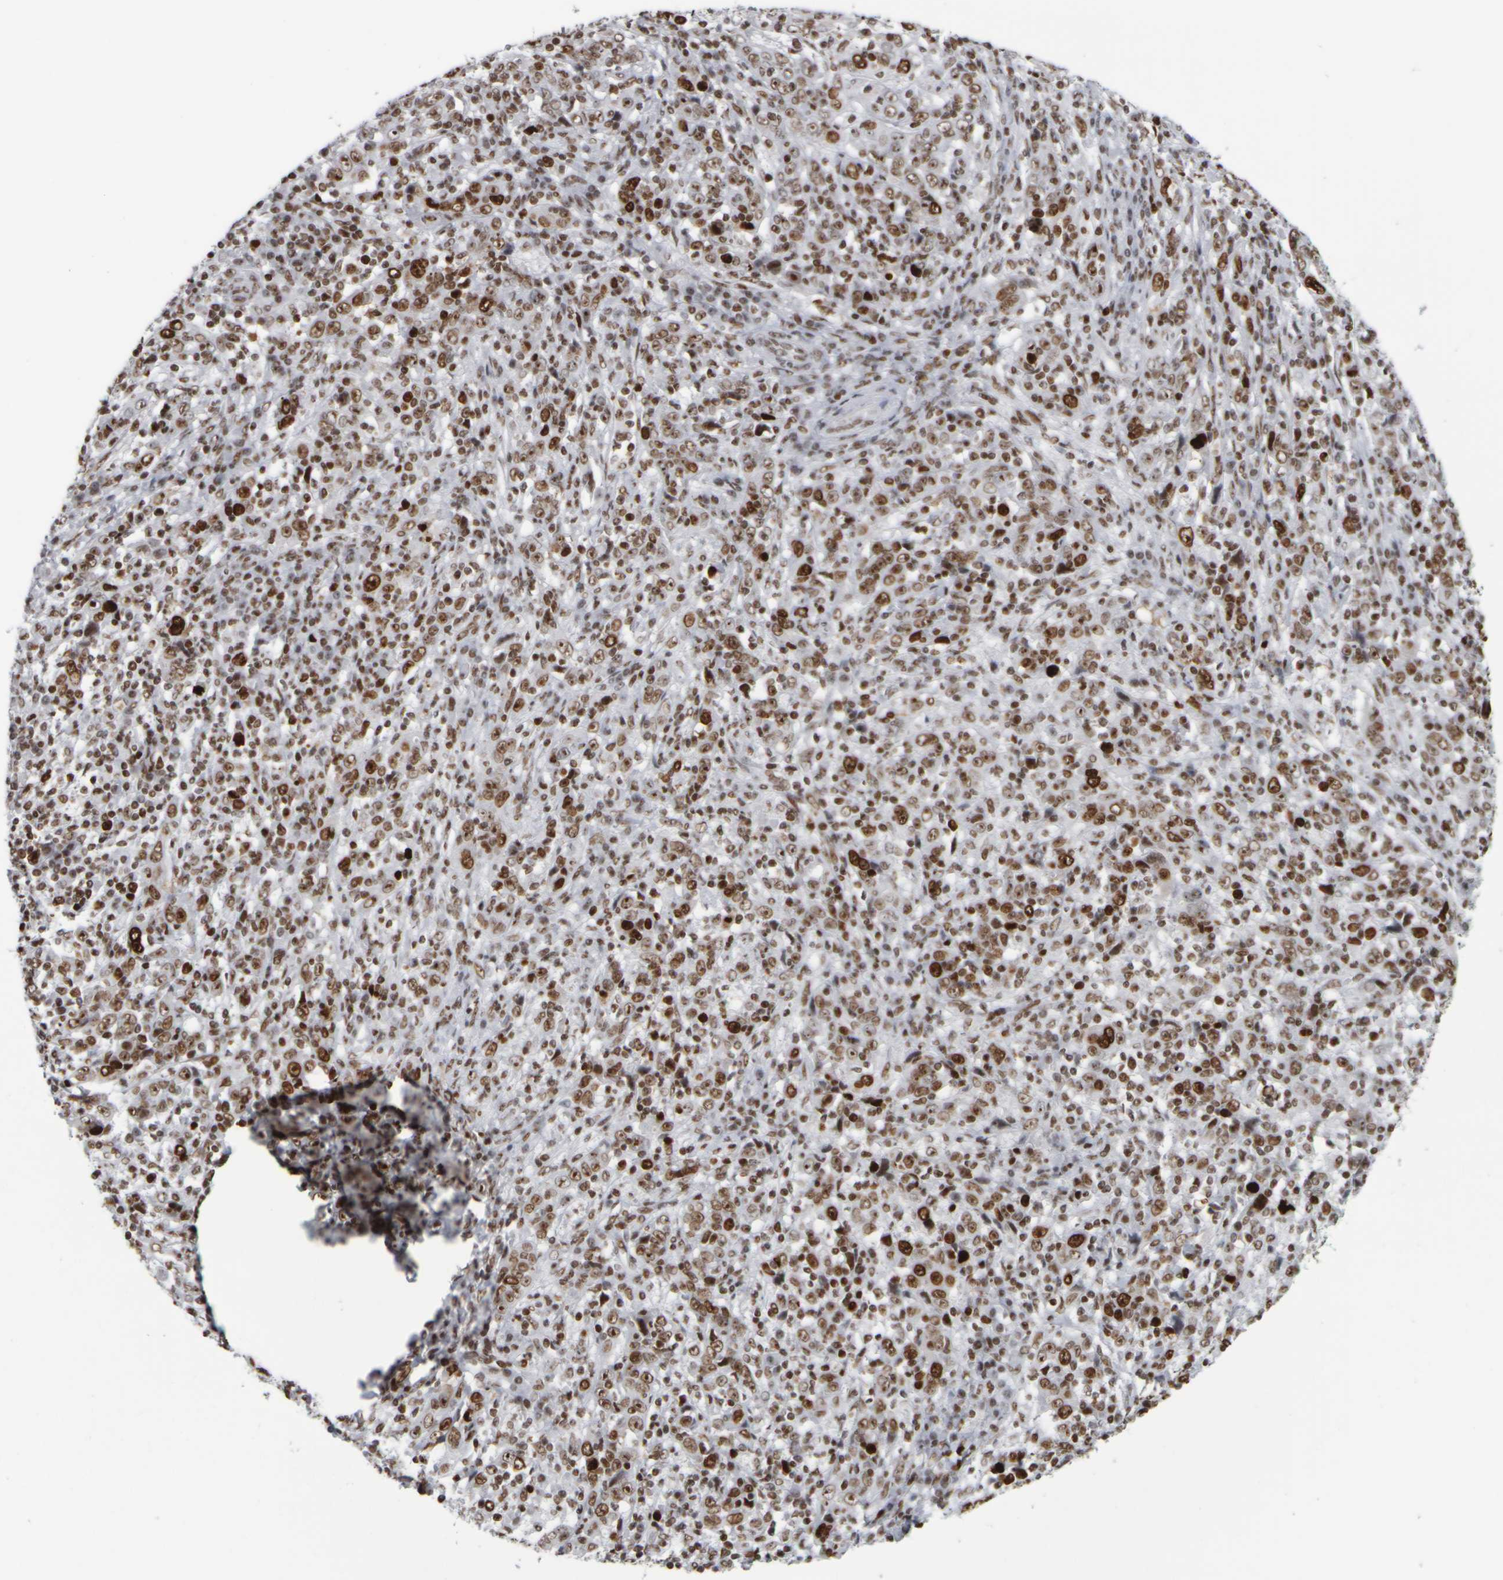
{"staining": {"intensity": "moderate", "quantity": ">75%", "location": "nuclear"}, "tissue": "cervical cancer", "cell_type": "Tumor cells", "image_type": "cancer", "snomed": [{"axis": "morphology", "description": "Squamous cell carcinoma, NOS"}, {"axis": "topography", "description": "Cervix"}], "caption": "Human squamous cell carcinoma (cervical) stained with a protein marker displays moderate staining in tumor cells.", "gene": "TOP2B", "patient": {"sex": "female", "age": 46}}